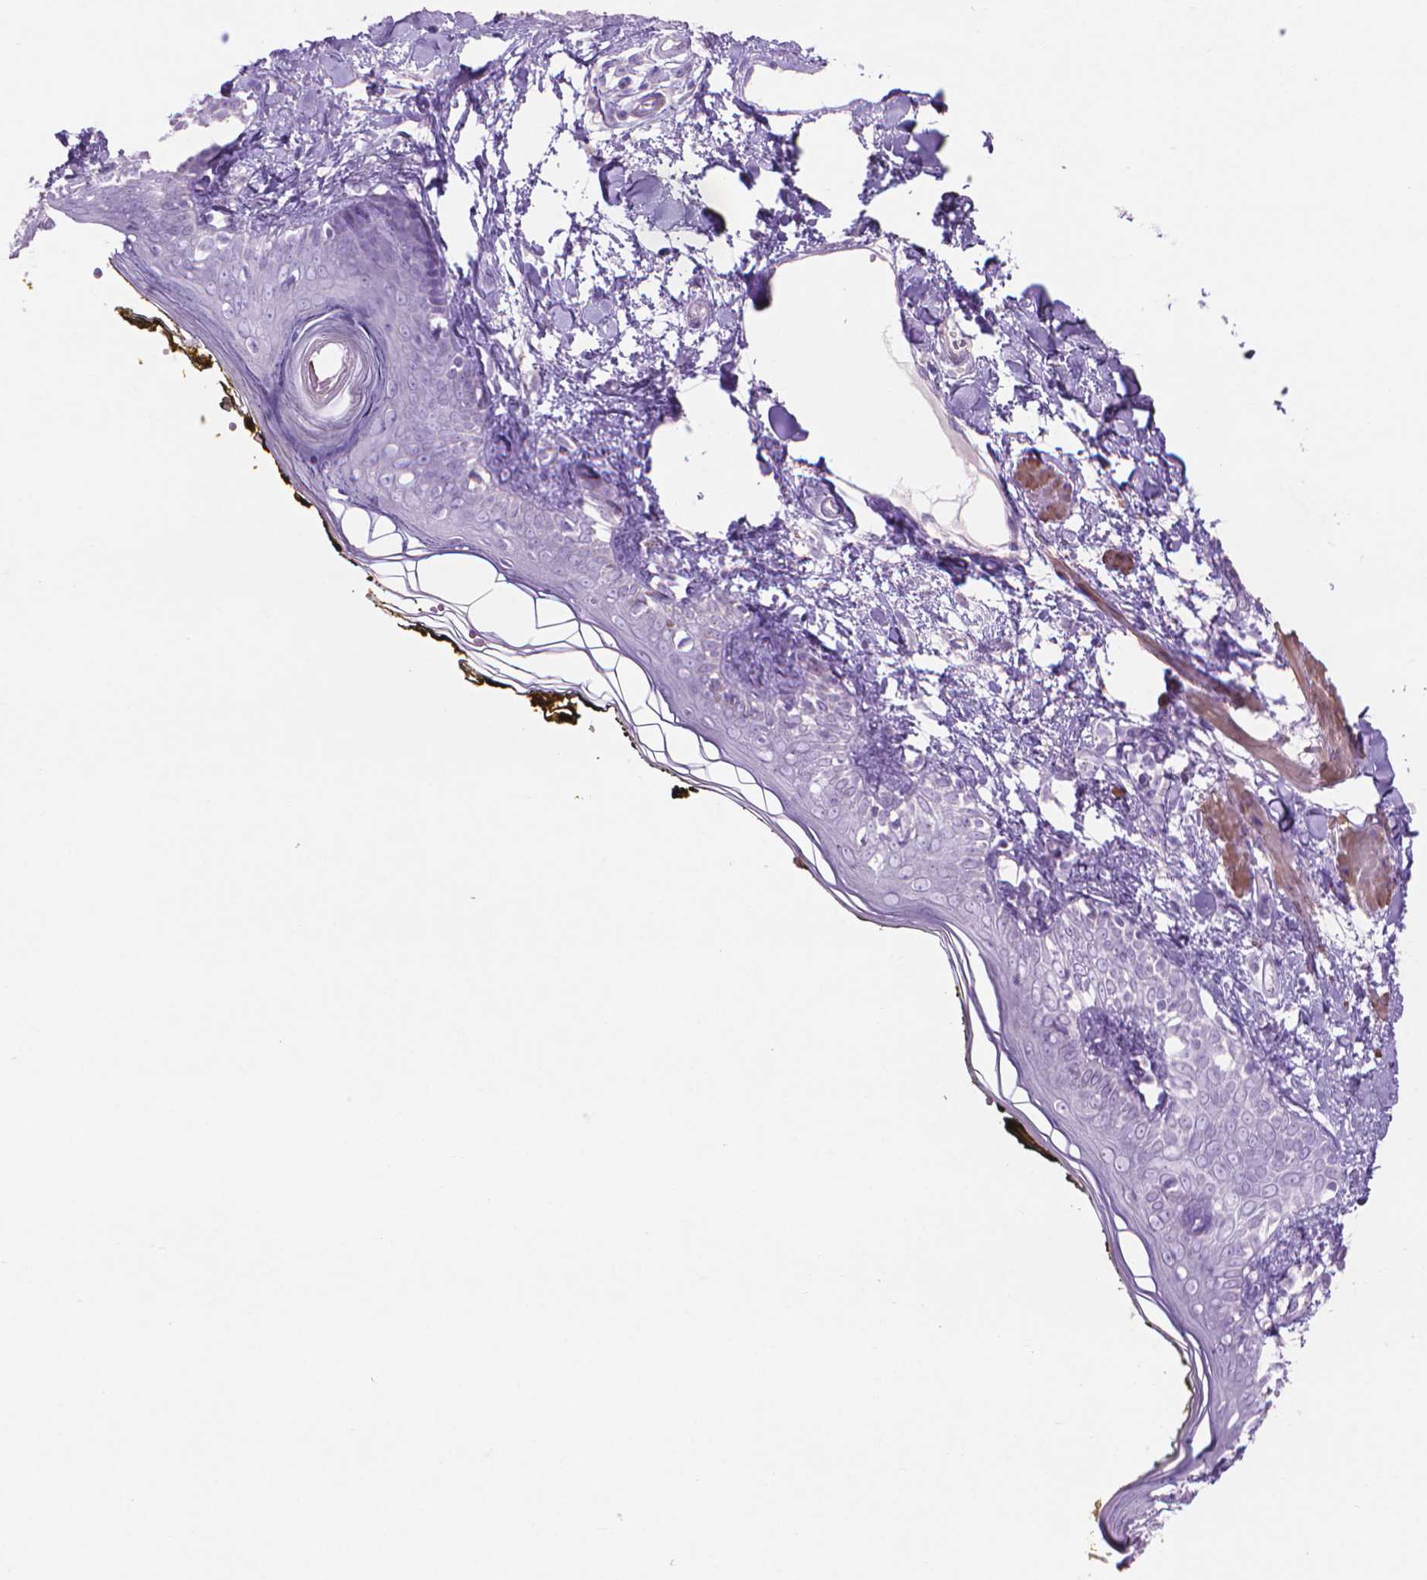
{"staining": {"intensity": "negative", "quantity": "none", "location": "none"}, "tissue": "skin", "cell_type": "Fibroblasts", "image_type": "normal", "snomed": [{"axis": "morphology", "description": "Normal tissue, NOS"}, {"axis": "topography", "description": "Skin"}], "caption": "Human skin stained for a protein using immunohistochemistry (IHC) shows no staining in fibroblasts.", "gene": "AQP10", "patient": {"sex": "male", "age": 76}}